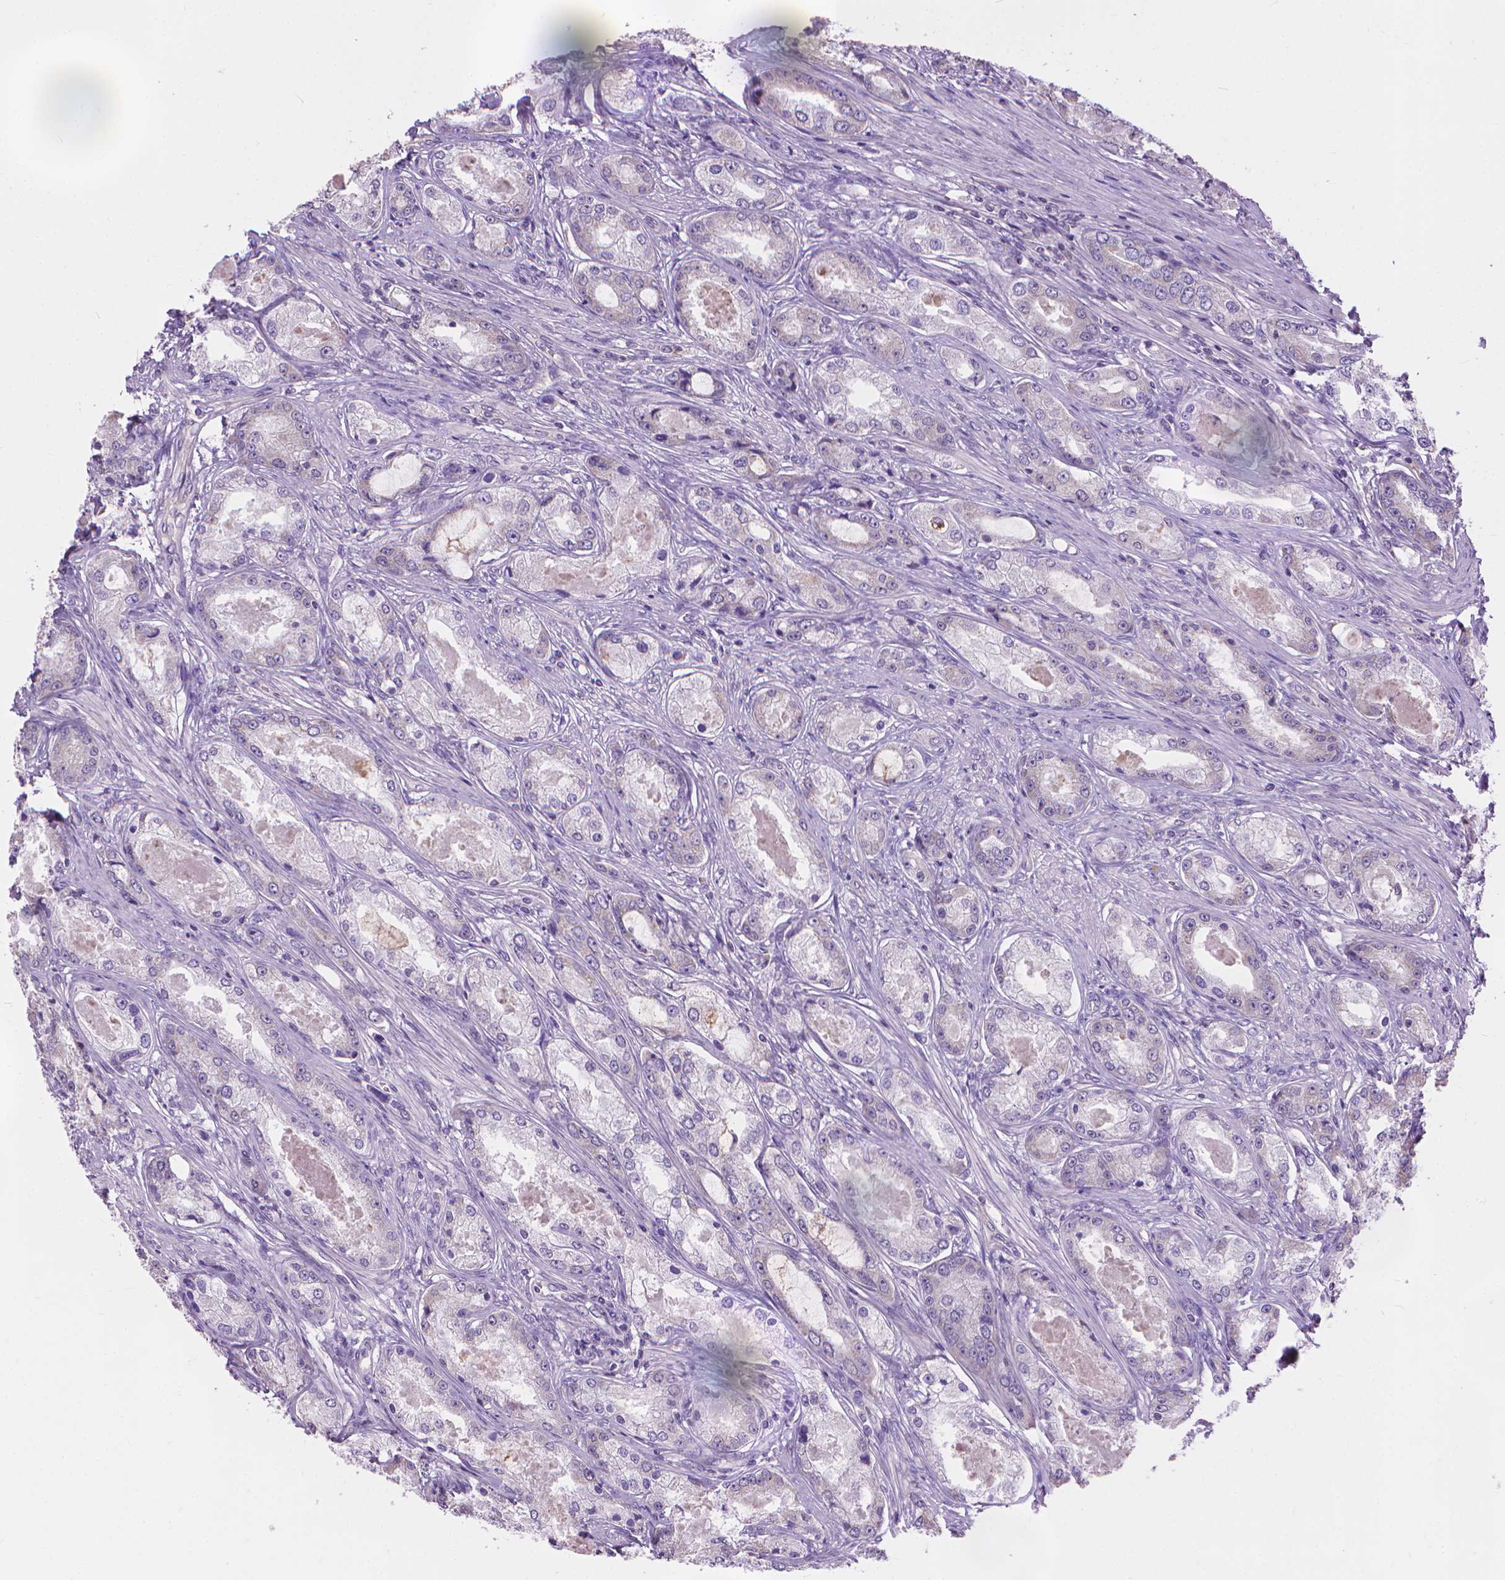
{"staining": {"intensity": "negative", "quantity": "none", "location": "none"}, "tissue": "prostate cancer", "cell_type": "Tumor cells", "image_type": "cancer", "snomed": [{"axis": "morphology", "description": "Adenocarcinoma, Low grade"}, {"axis": "topography", "description": "Prostate"}], "caption": "Prostate cancer (low-grade adenocarcinoma) stained for a protein using immunohistochemistry (IHC) demonstrates no positivity tumor cells.", "gene": "SYN1", "patient": {"sex": "male", "age": 68}}